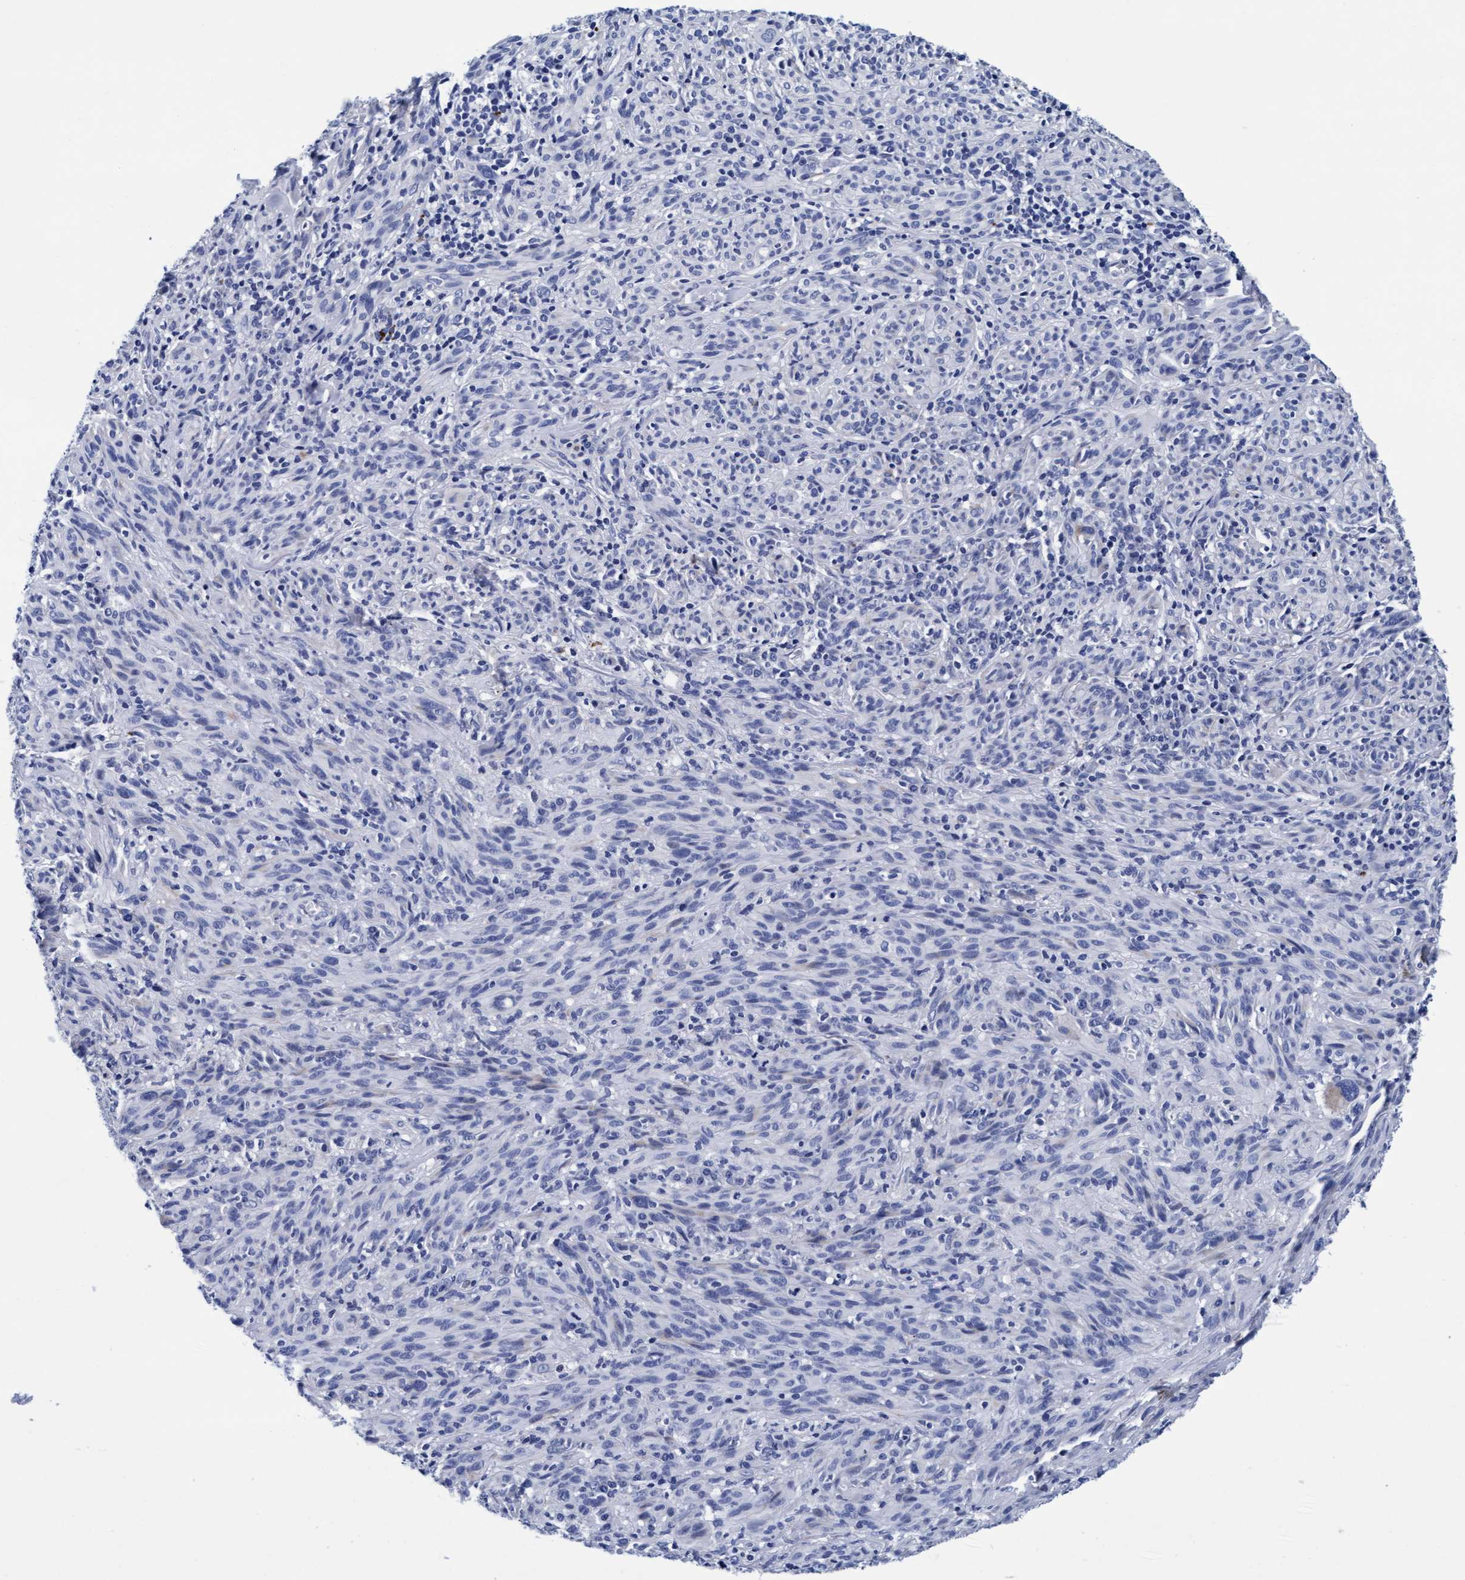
{"staining": {"intensity": "negative", "quantity": "none", "location": "none"}, "tissue": "melanoma", "cell_type": "Tumor cells", "image_type": "cancer", "snomed": [{"axis": "morphology", "description": "Malignant melanoma, NOS"}, {"axis": "topography", "description": "Skin of head"}], "caption": "Tumor cells are negative for protein expression in human melanoma.", "gene": "ARSG", "patient": {"sex": "male", "age": 96}}